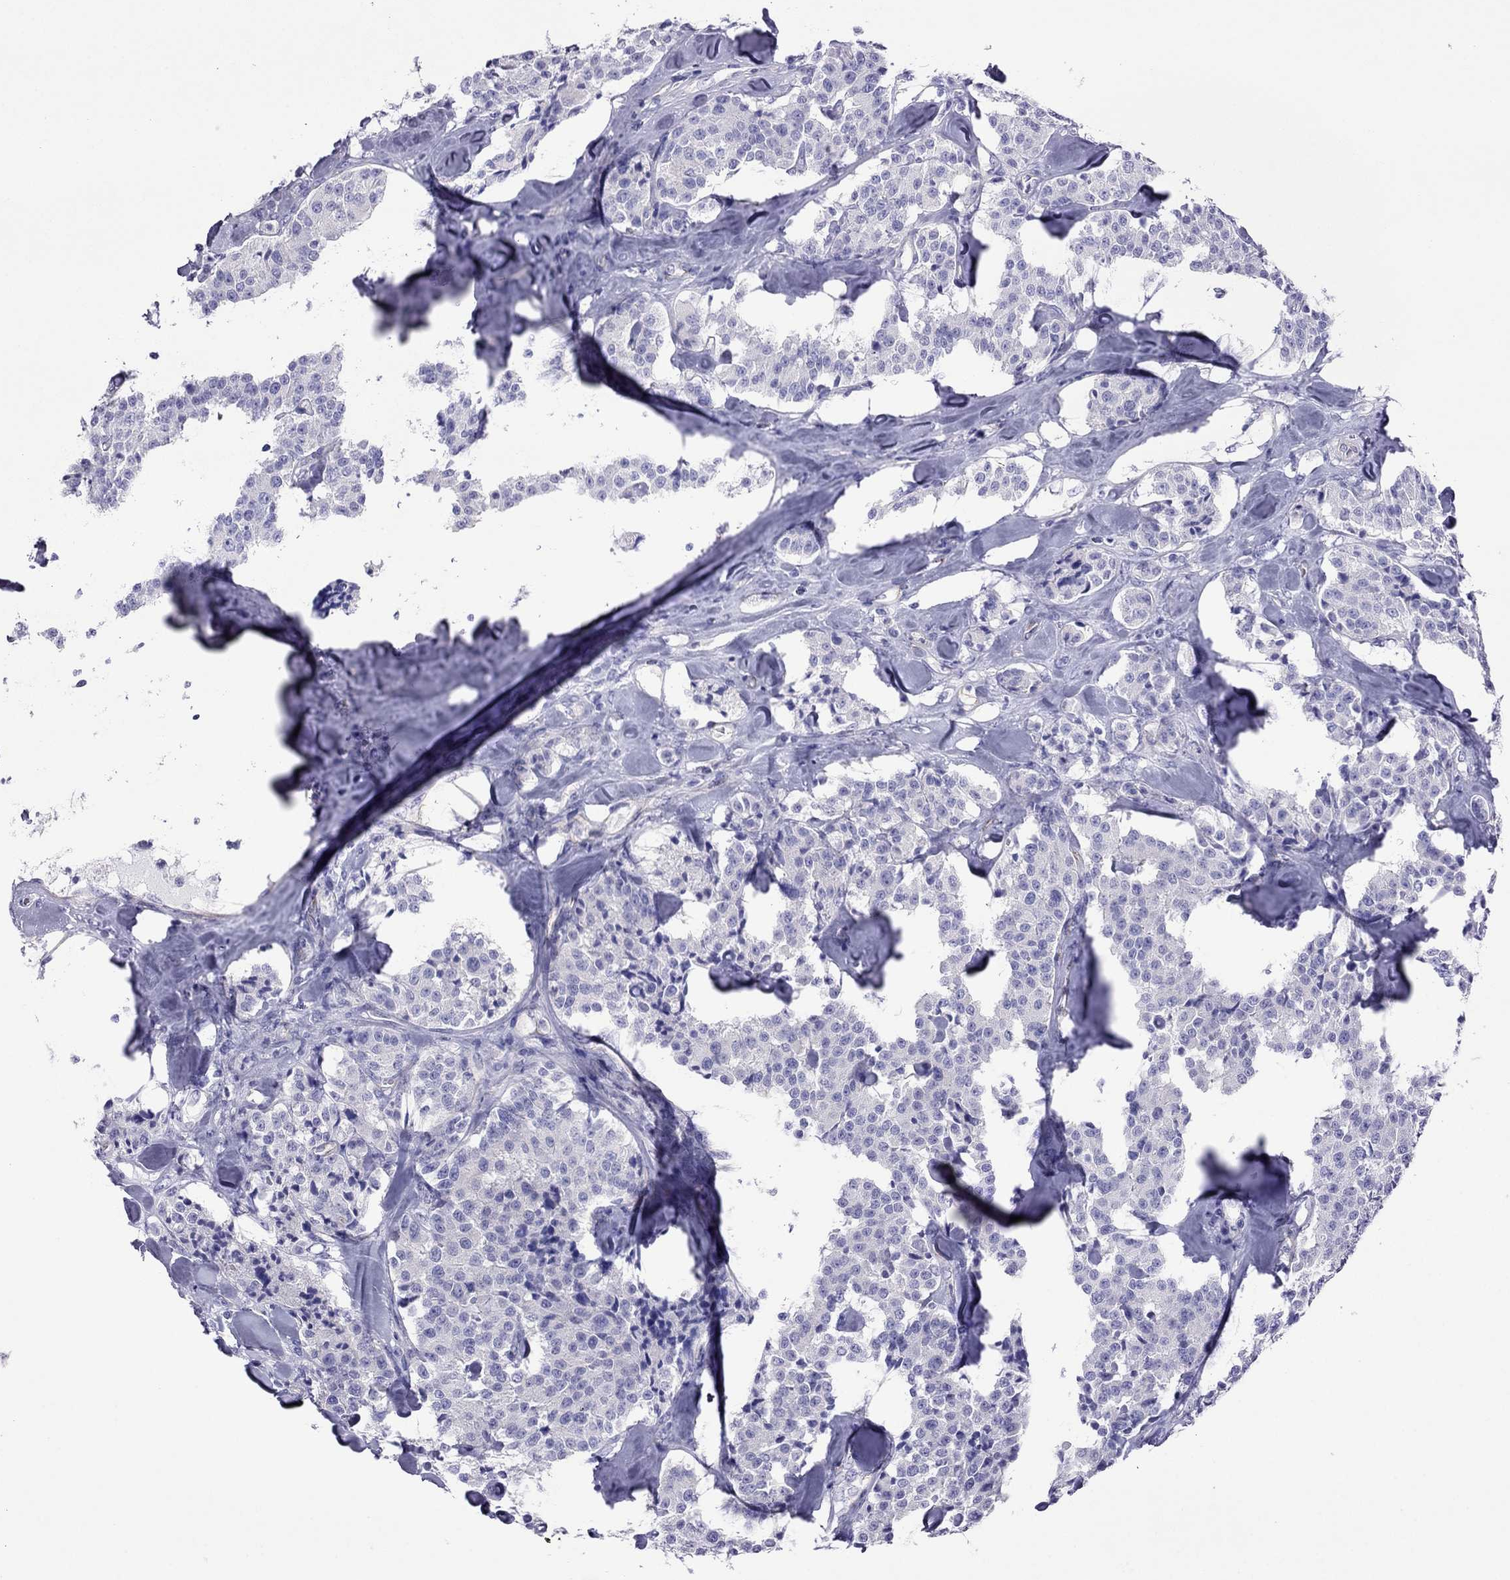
{"staining": {"intensity": "negative", "quantity": "none", "location": "none"}, "tissue": "carcinoid", "cell_type": "Tumor cells", "image_type": "cancer", "snomed": [{"axis": "morphology", "description": "Carcinoid, malignant, NOS"}, {"axis": "topography", "description": "Pancreas"}], "caption": "The immunohistochemistry (IHC) image has no significant expression in tumor cells of carcinoid tissue. (DAB immunohistochemistry, high magnification).", "gene": "MYL11", "patient": {"sex": "male", "age": 41}}